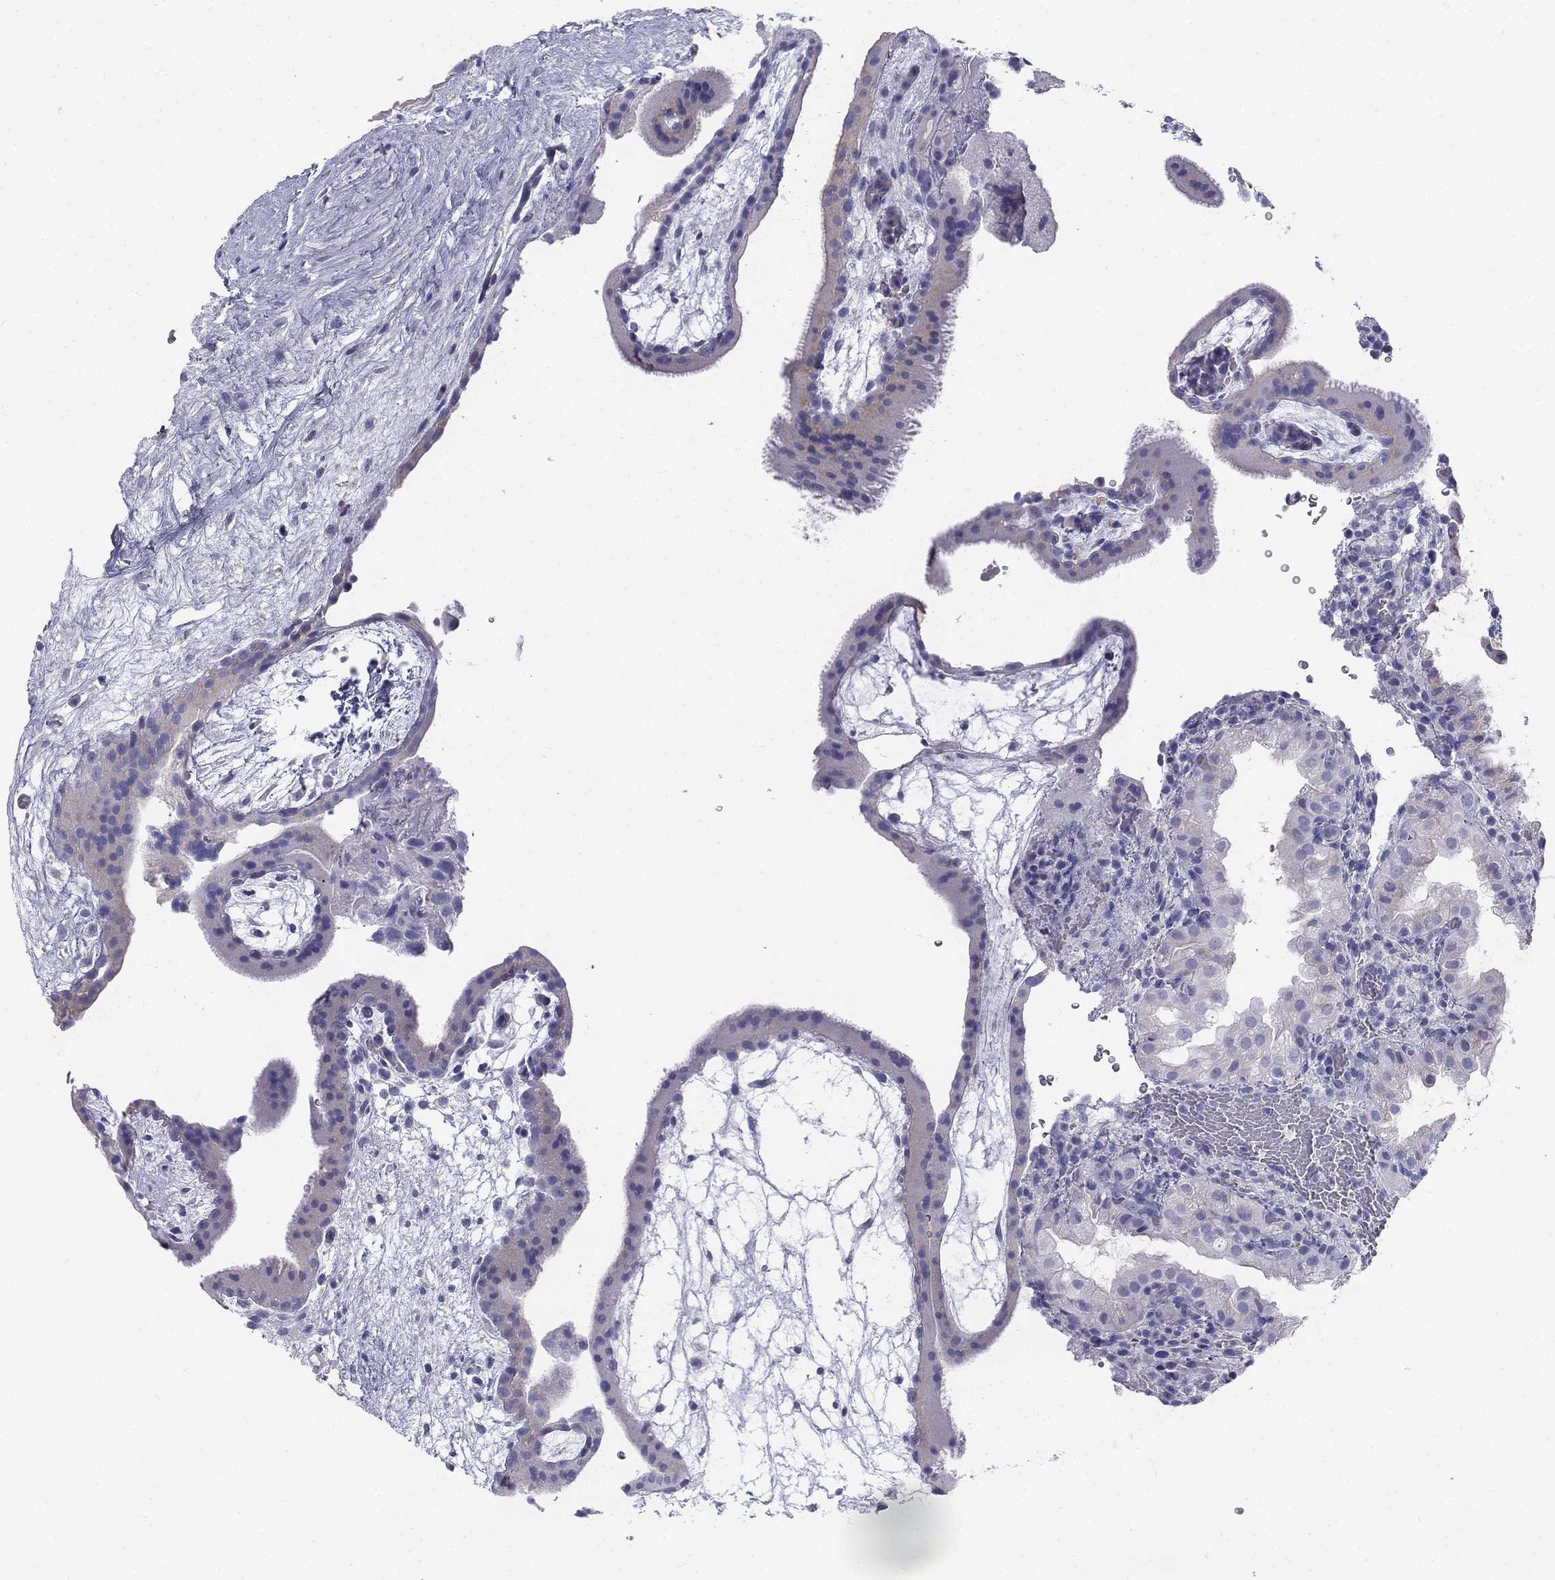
{"staining": {"intensity": "negative", "quantity": "none", "location": "none"}, "tissue": "placenta", "cell_type": "Decidual cells", "image_type": "normal", "snomed": [{"axis": "morphology", "description": "Normal tissue, NOS"}, {"axis": "topography", "description": "Placenta"}], "caption": "Immunohistochemistry photomicrograph of unremarkable placenta stained for a protein (brown), which displays no expression in decidual cells.", "gene": "ALOXE3", "patient": {"sex": "female", "age": 19}}